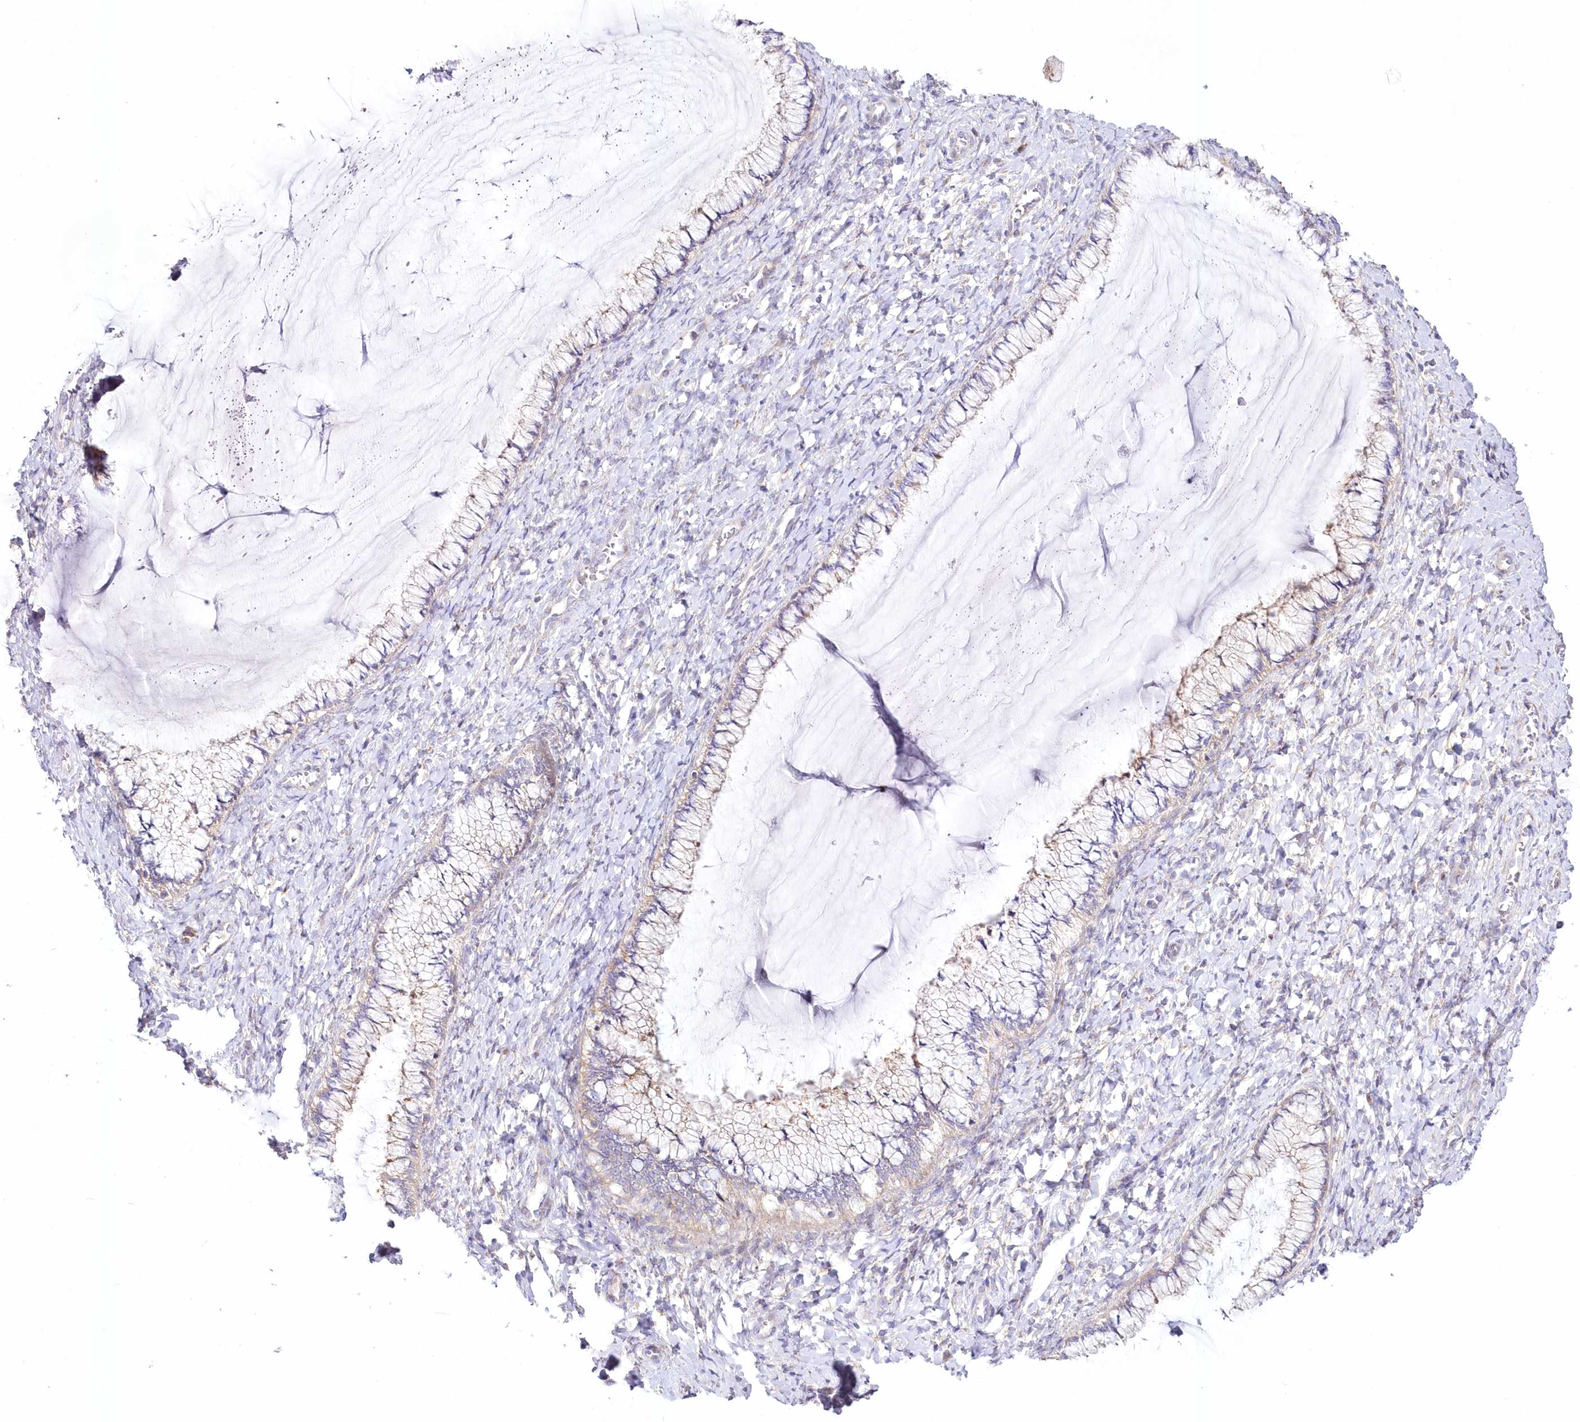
{"staining": {"intensity": "negative", "quantity": "none", "location": "none"}, "tissue": "cervix", "cell_type": "Glandular cells", "image_type": "normal", "snomed": [{"axis": "morphology", "description": "Normal tissue, NOS"}, {"axis": "morphology", "description": "Adenocarcinoma, NOS"}, {"axis": "topography", "description": "Cervix"}], "caption": "Glandular cells show no significant protein expression in unremarkable cervix. (Immunohistochemistry, brightfield microscopy, high magnification).", "gene": "ARFGEF3", "patient": {"sex": "female", "age": 29}}